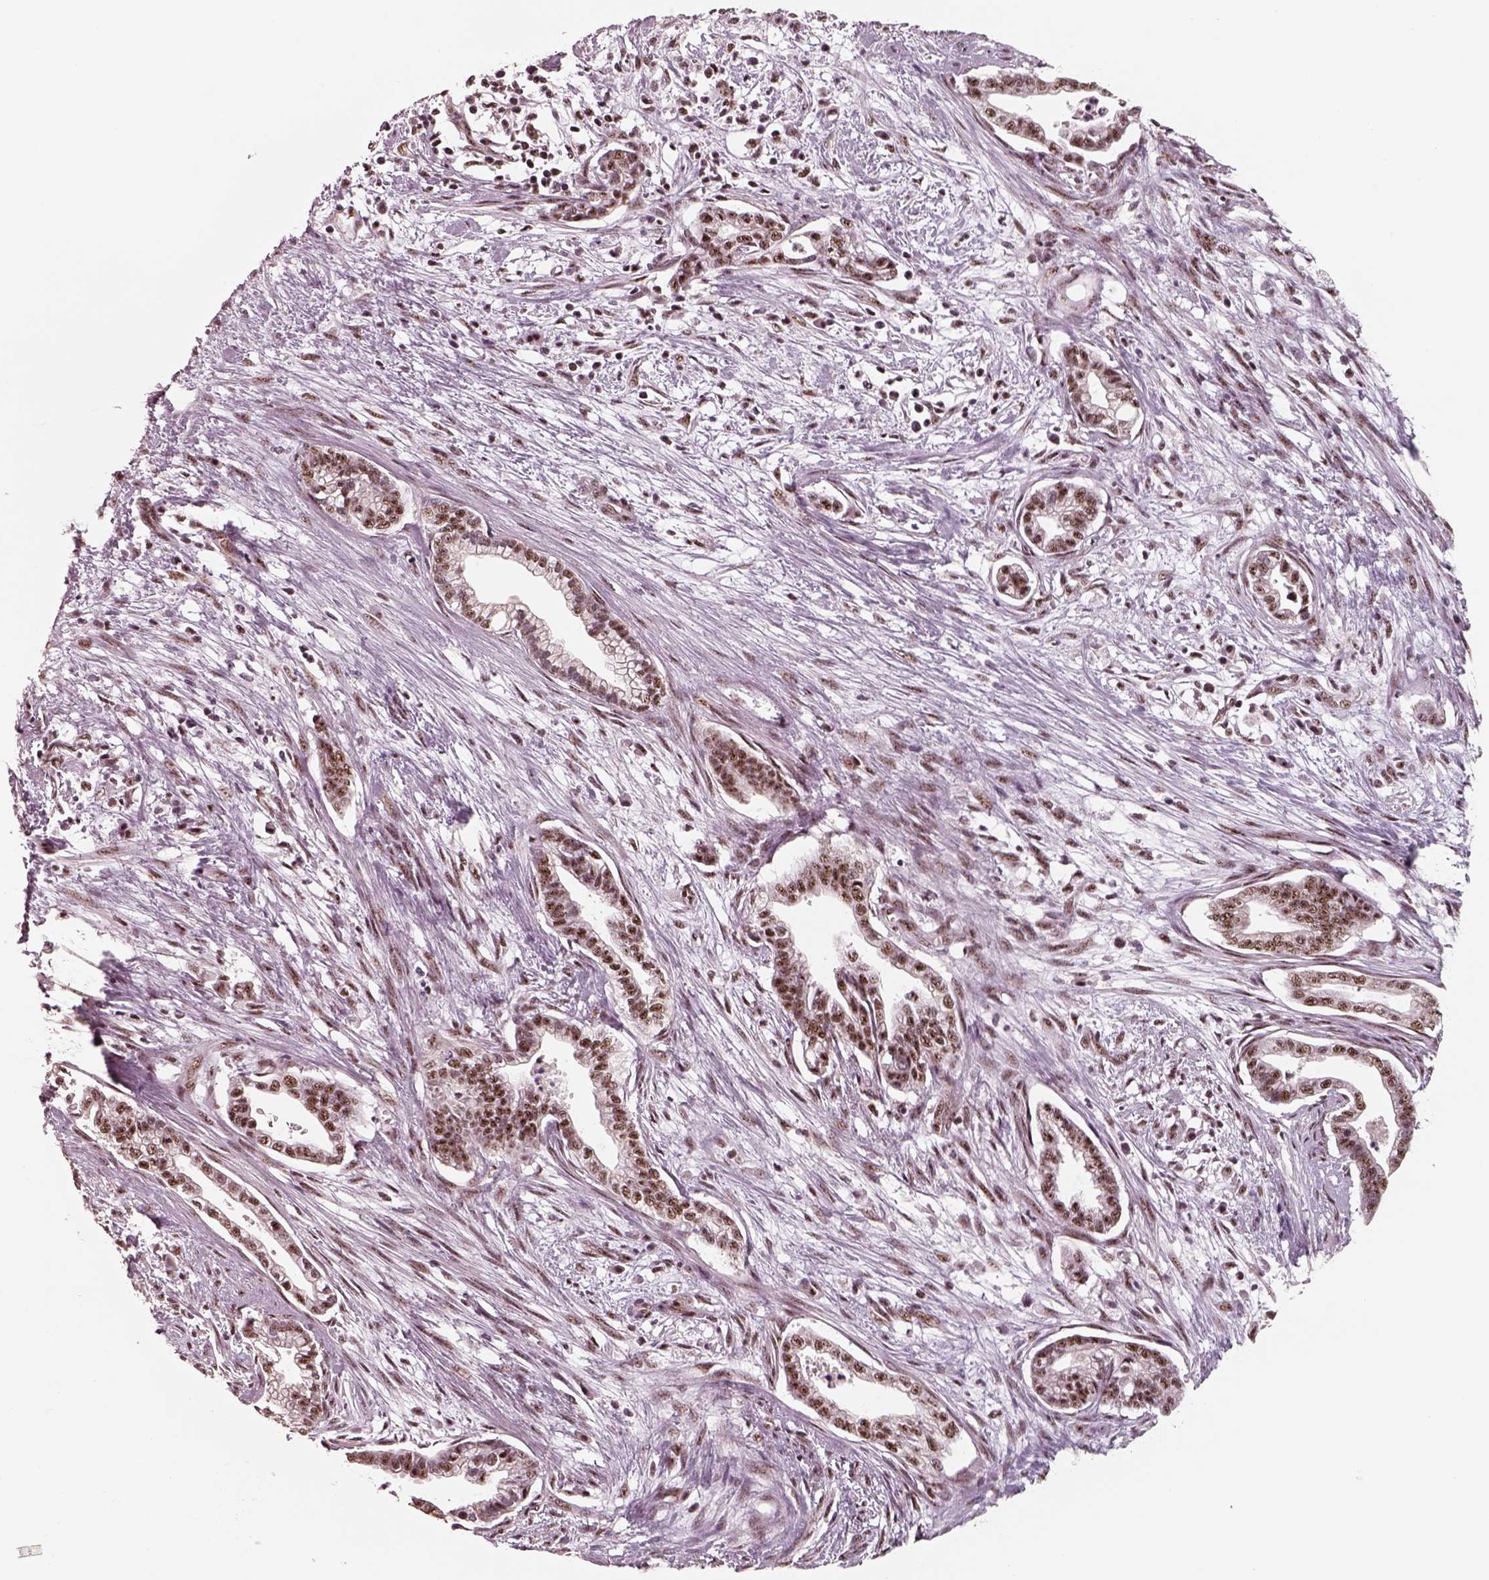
{"staining": {"intensity": "moderate", "quantity": ">75%", "location": "nuclear"}, "tissue": "cervical cancer", "cell_type": "Tumor cells", "image_type": "cancer", "snomed": [{"axis": "morphology", "description": "Adenocarcinoma, NOS"}, {"axis": "topography", "description": "Cervix"}], "caption": "Immunohistochemistry of human cervical adenocarcinoma exhibits medium levels of moderate nuclear staining in about >75% of tumor cells. (IHC, brightfield microscopy, high magnification).", "gene": "ATXN7L3", "patient": {"sex": "female", "age": 62}}